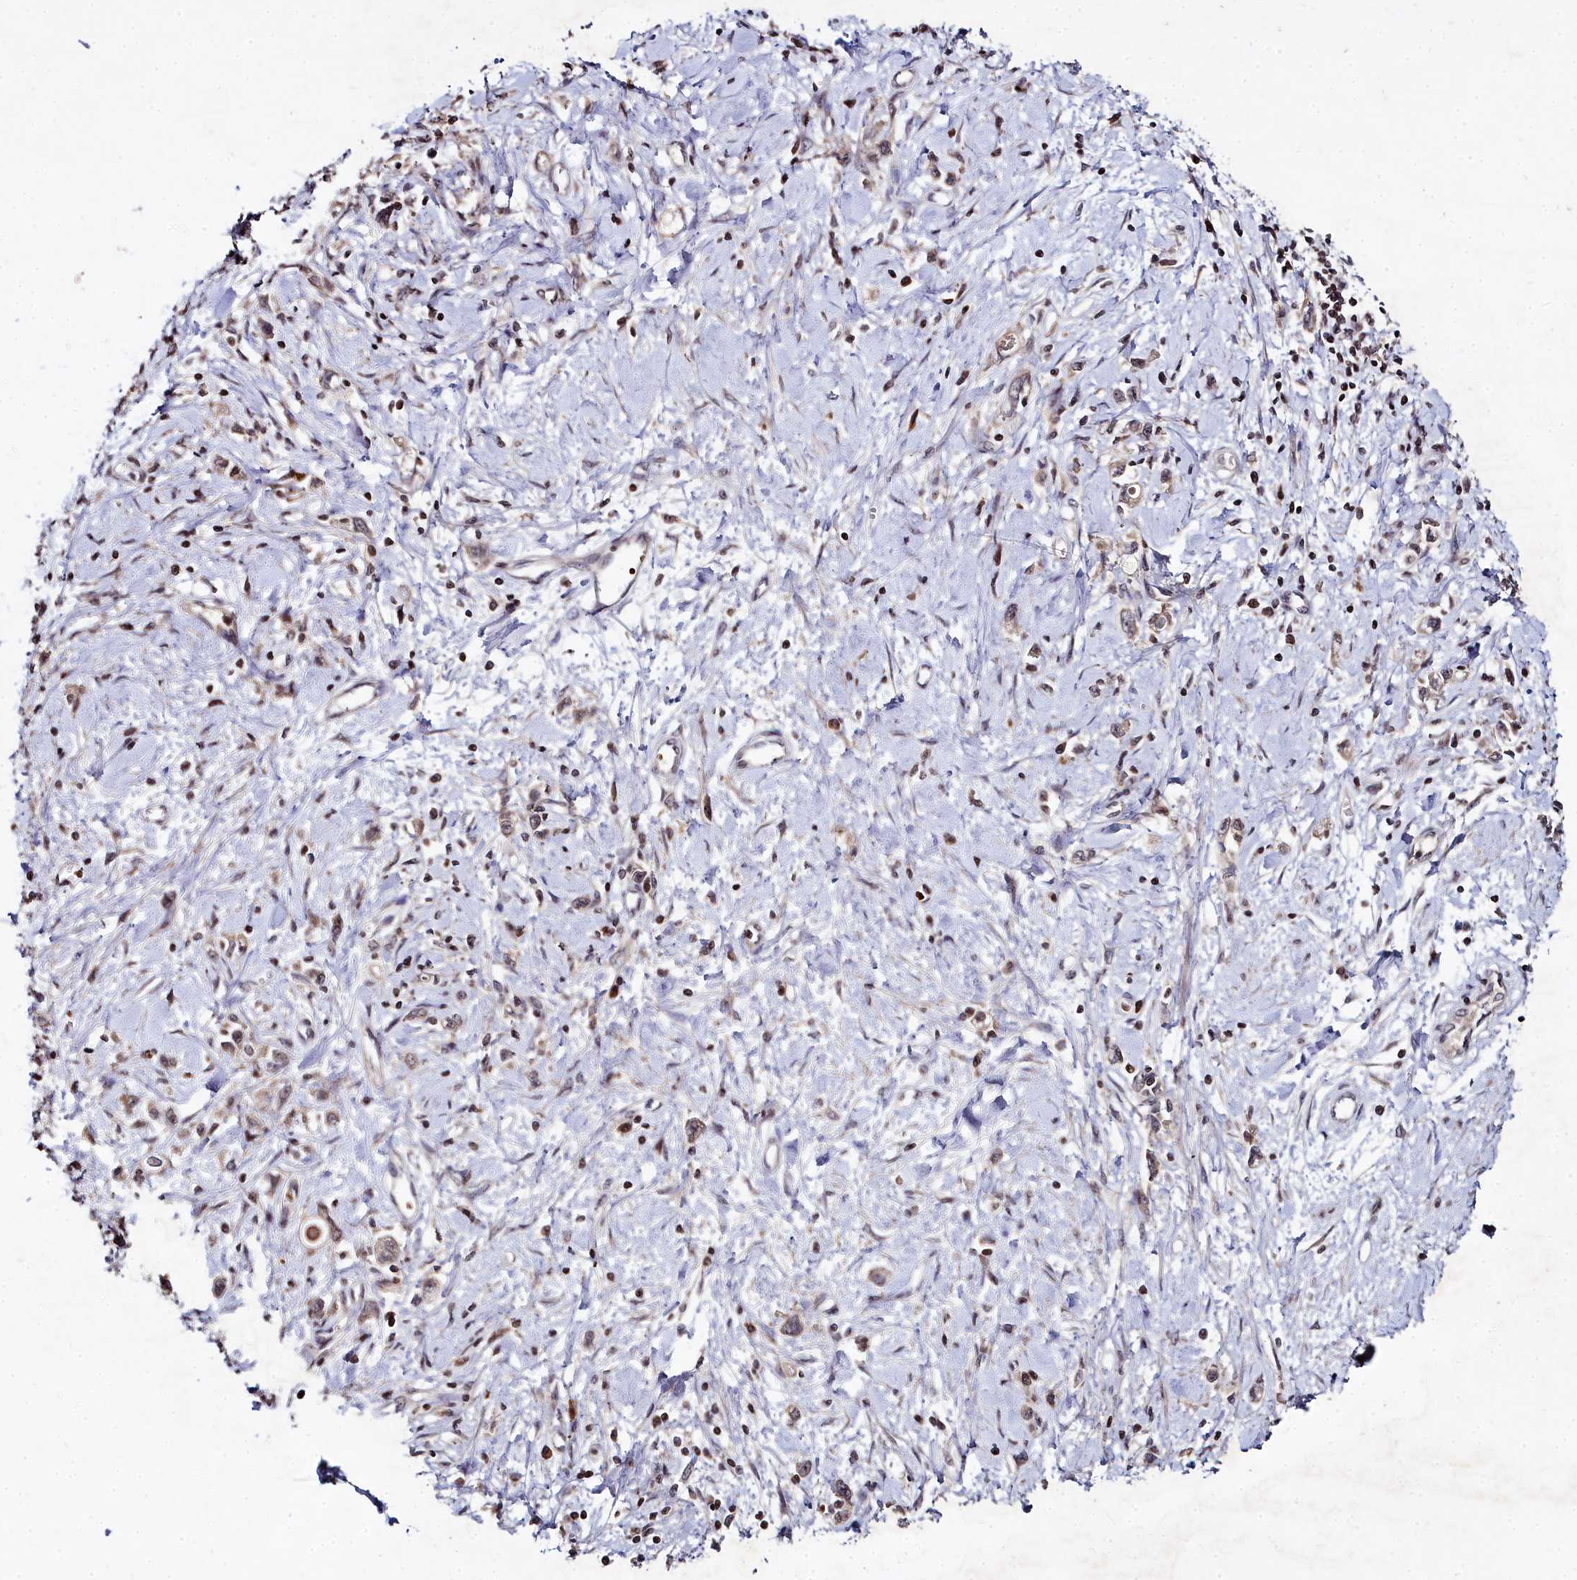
{"staining": {"intensity": "weak", "quantity": "<25%", "location": "cytoplasmic/membranous"}, "tissue": "stomach cancer", "cell_type": "Tumor cells", "image_type": "cancer", "snomed": [{"axis": "morphology", "description": "Adenocarcinoma, NOS"}, {"axis": "topography", "description": "Stomach"}], "caption": "Stomach cancer (adenocarcinoma) stained for a protein using immunohistochemistry shows no expression tumor cells.", "gene": "FZD4", "patient": {"sex": "female", "age": 76}}